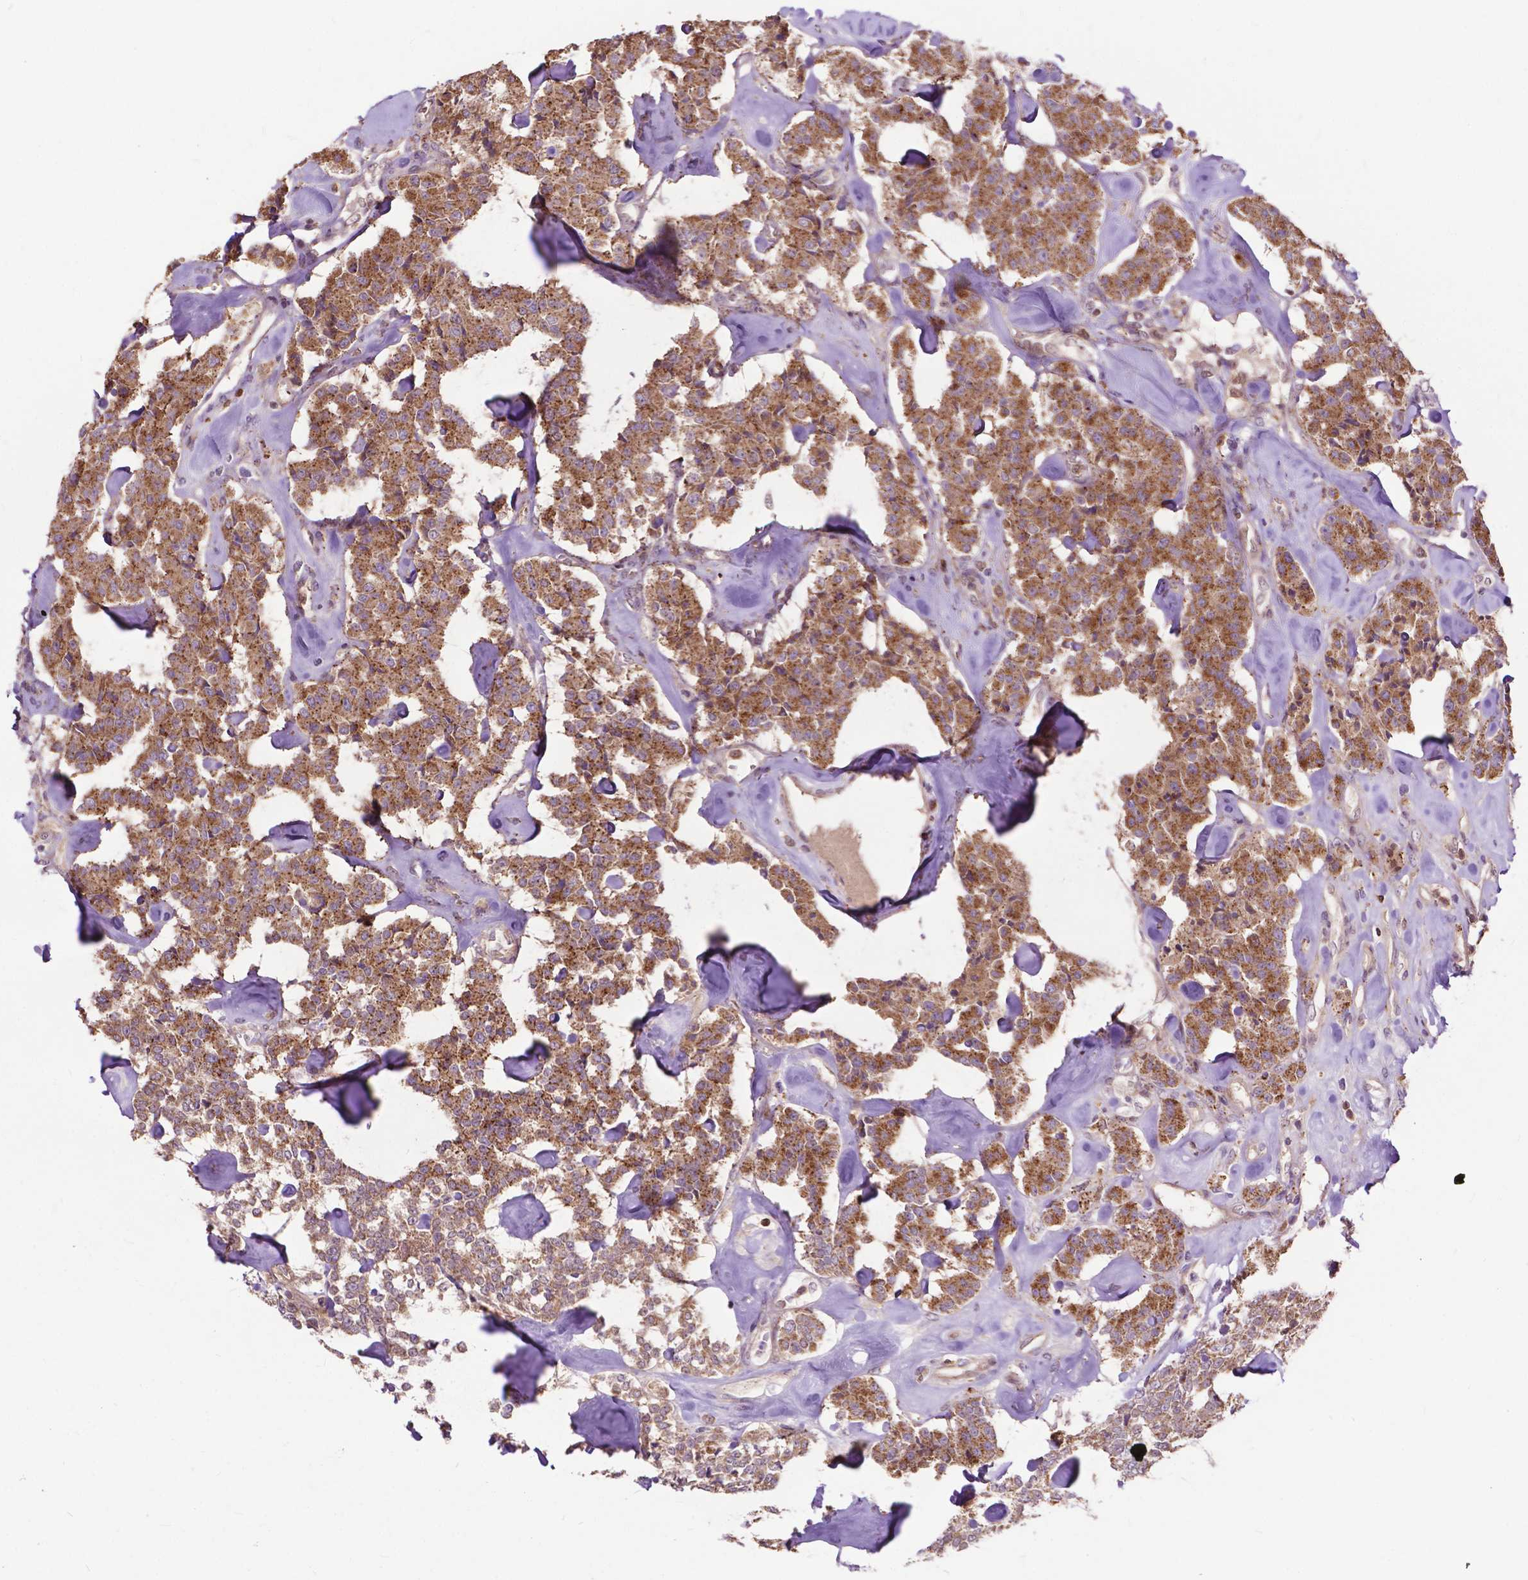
{"staining": {"intensity": "moderate", "quantity": ">75%", "location": "cytoplasmic/membranous"}, "tissue": "carcinoid", "cell_type": "Tumor cells", "image_type": "cancer", "snomed": [{"axis": "morphology", "description": "Carcinoid, malignant, NOS"}, {"axis": "topography", "description": "Pancreas"}], "caption": "Malignant carcinoid tissue shows moderate cytoplasmic/membranous positivity in about >75% of tumor cells", "gene": "CHMP4A", "patient": {"sex": "male", "age": 41}}